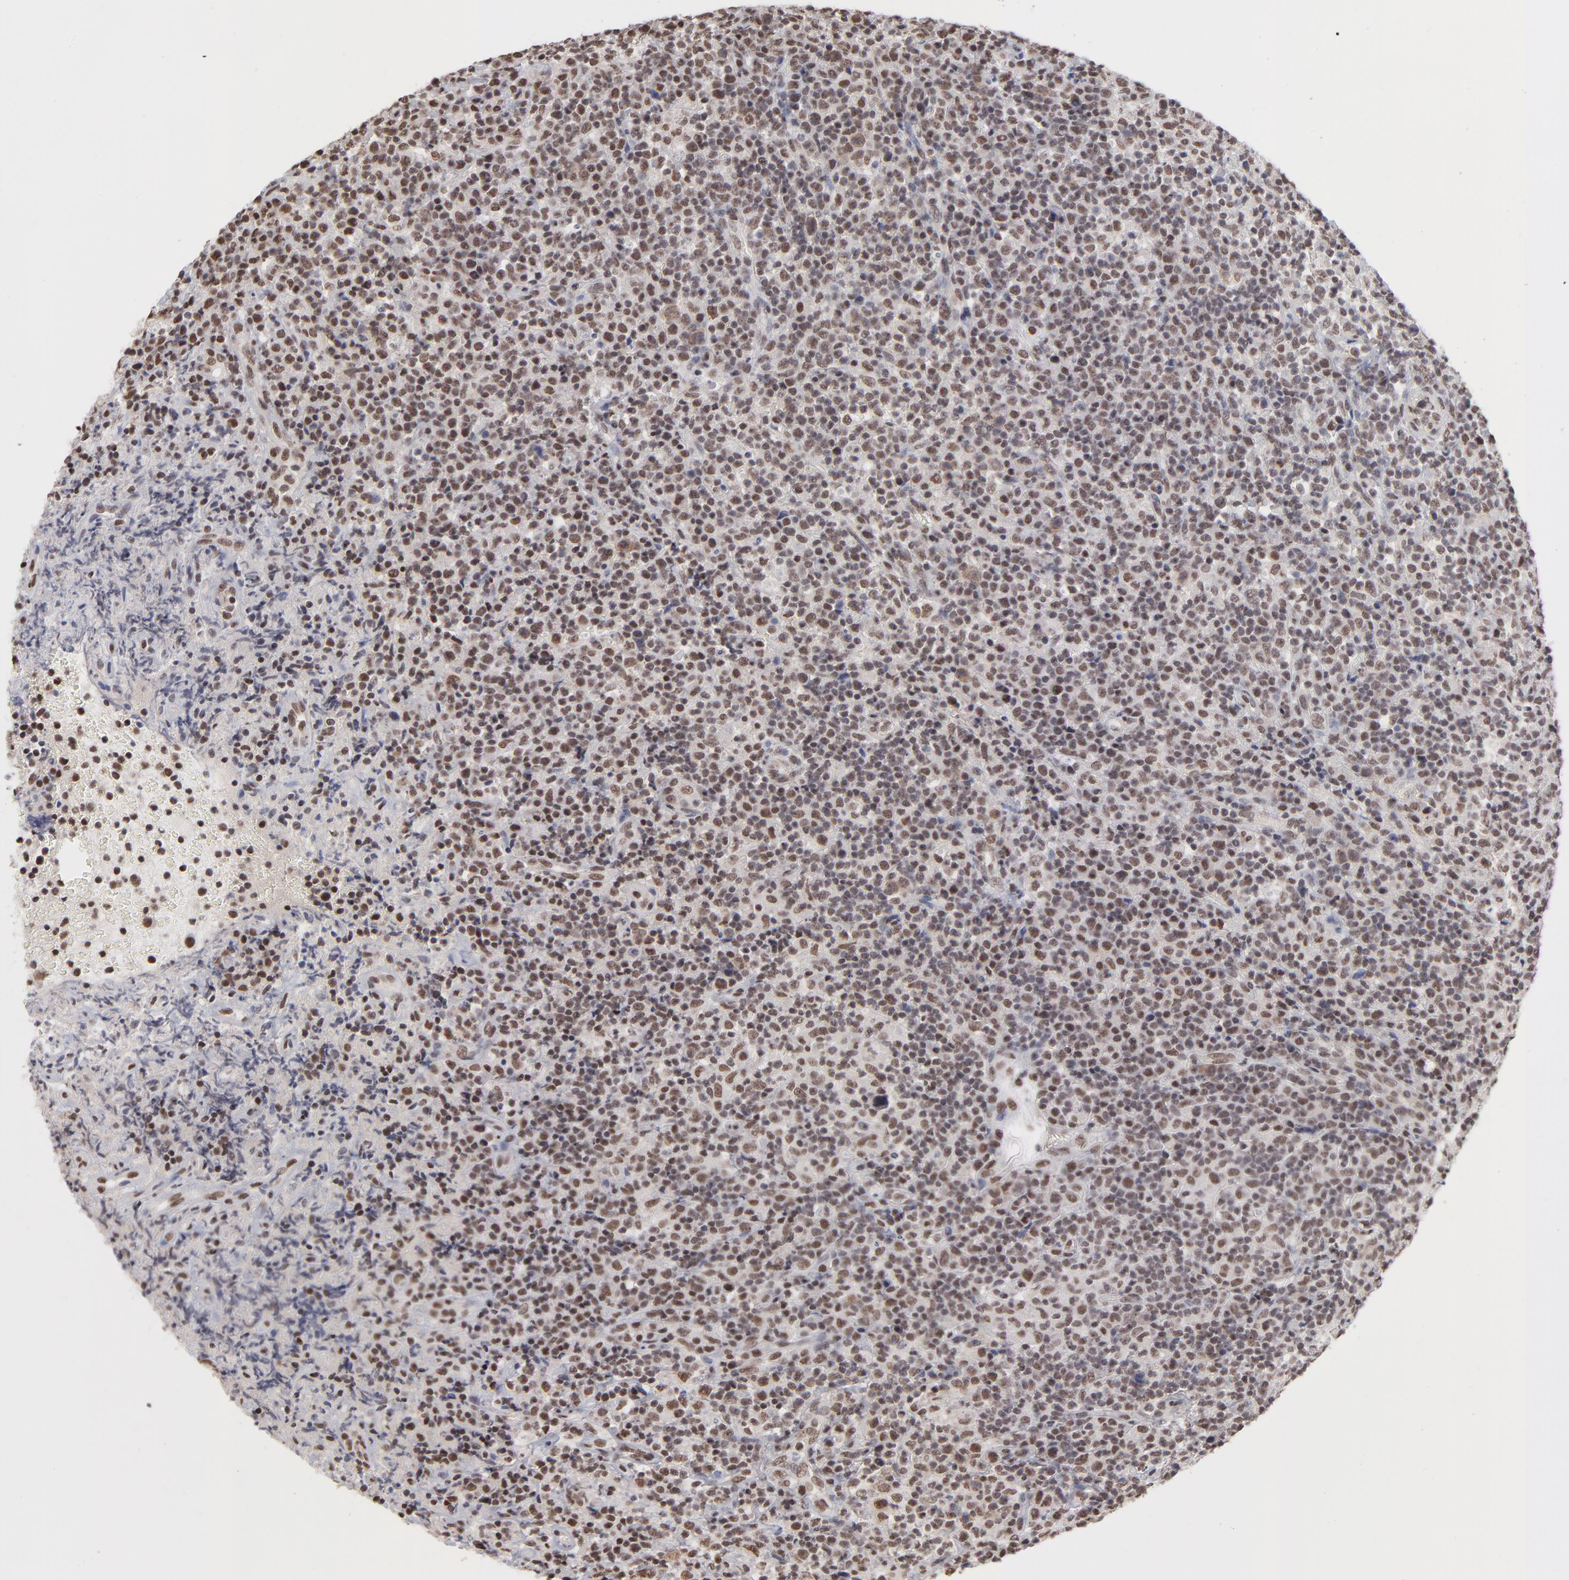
{"staining": {"intensity": "strong", "quantity": "25%-75%", "location": "nuclear"}, "tissue": "lymphoma", "cell_type": "Tumor cells", "image_type": "cancer", "snomed": [{"axis": "morphology", "description": "Hodgkin's disease, NOS"}, {"axis": "topography", "description": "Lymph node"}], "caption": "Protein expression analysis of lymphoma reveals strong nuclear staining in approximately 25%-75% of tumor cells.", "gene": "ZNF3", "patient": {"sex": "male", "age": 65}}